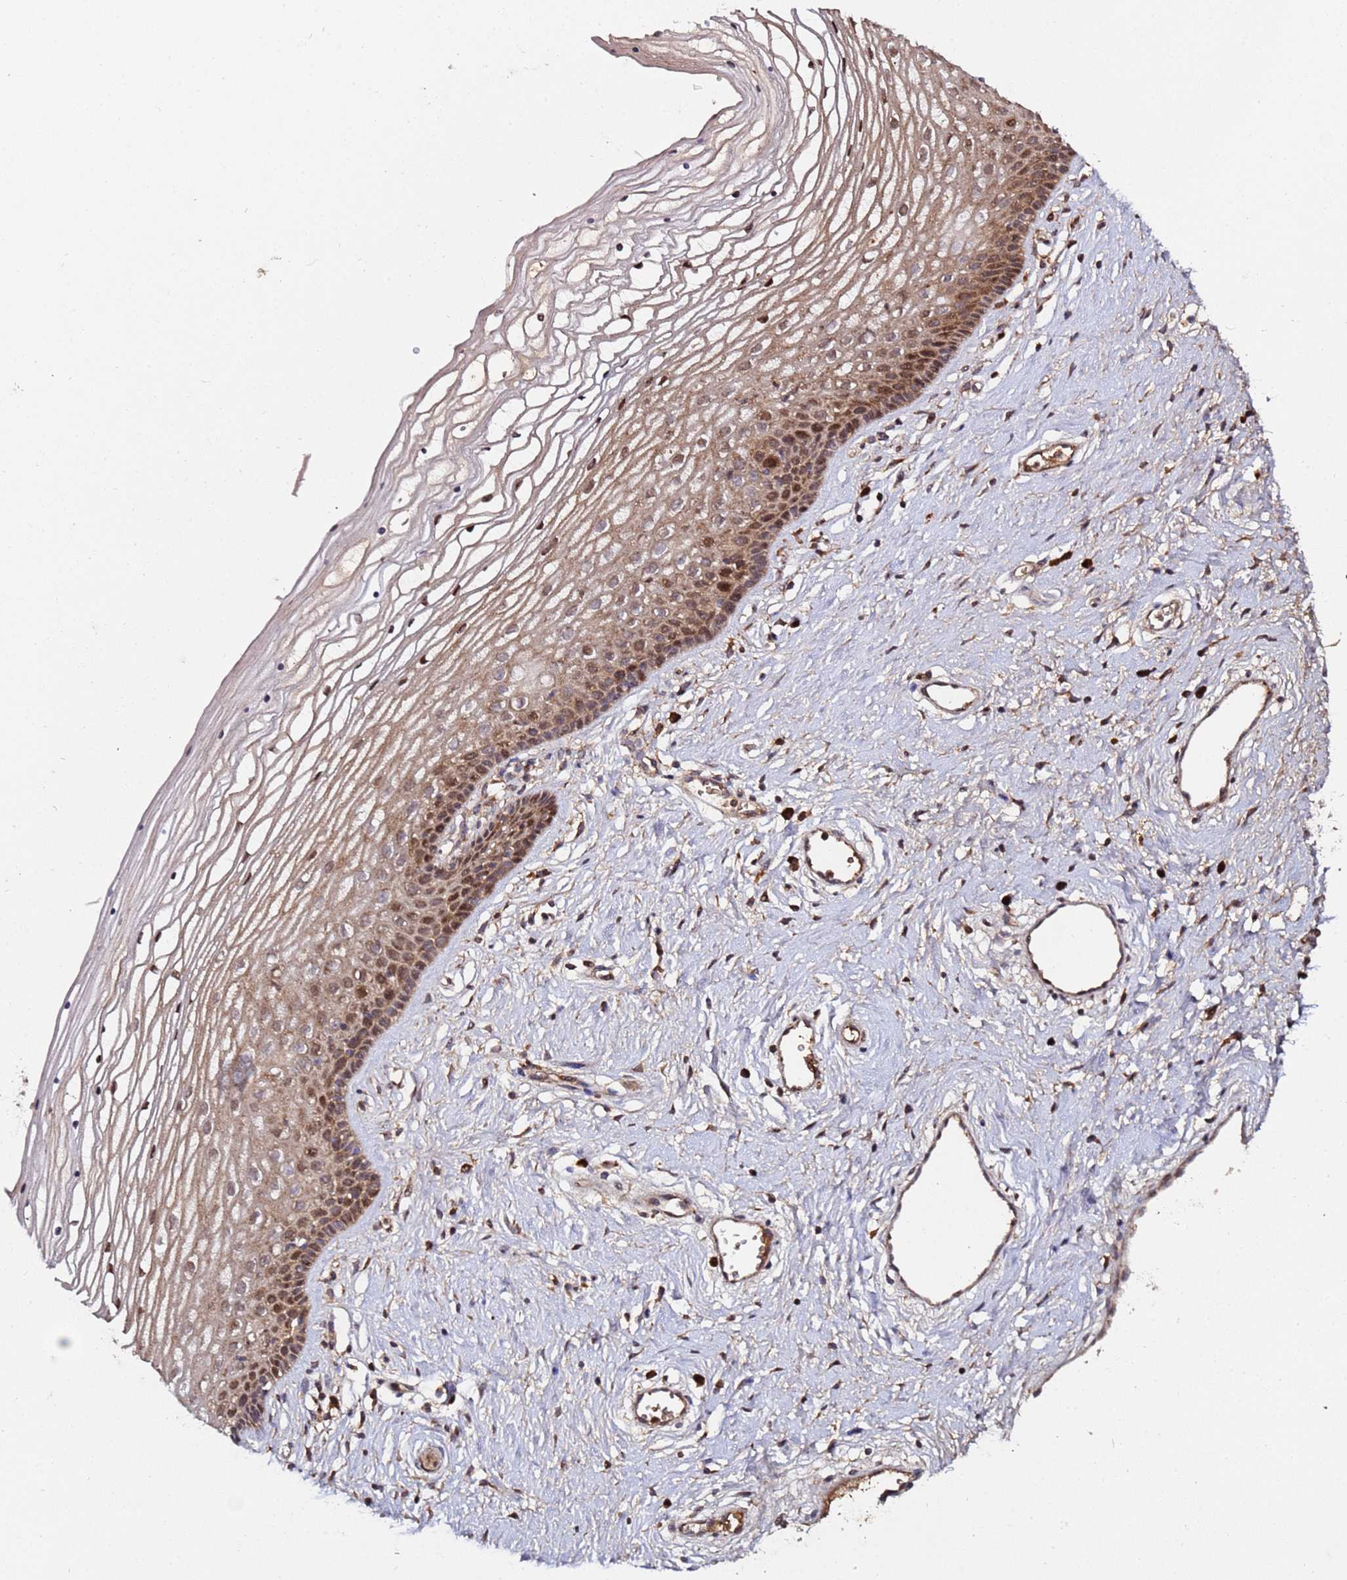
{"staining": {"intensity": "moderate", "quantity": ">75%", "location": "cytoplasmic/membranous,nuclear"}, "tissue": "vagina", "cell_type": "Squamous epithelial cells", "image_type": "normal", "snomed": [{"axis": "morphology", "description": "Normal tissue, NOS"}, {"axis": "topography", "description": "Vagina"}], "caption": "A brown stain shows moderate cytoplasmic/membranous,nuclear staining of a protein in squamous epithelial cells of normal human vagina. The protein is shown in brown color, while the nuclei are stained blue.", "gene": "WNK4", "patient": {"sex": "female", "age": 46}}